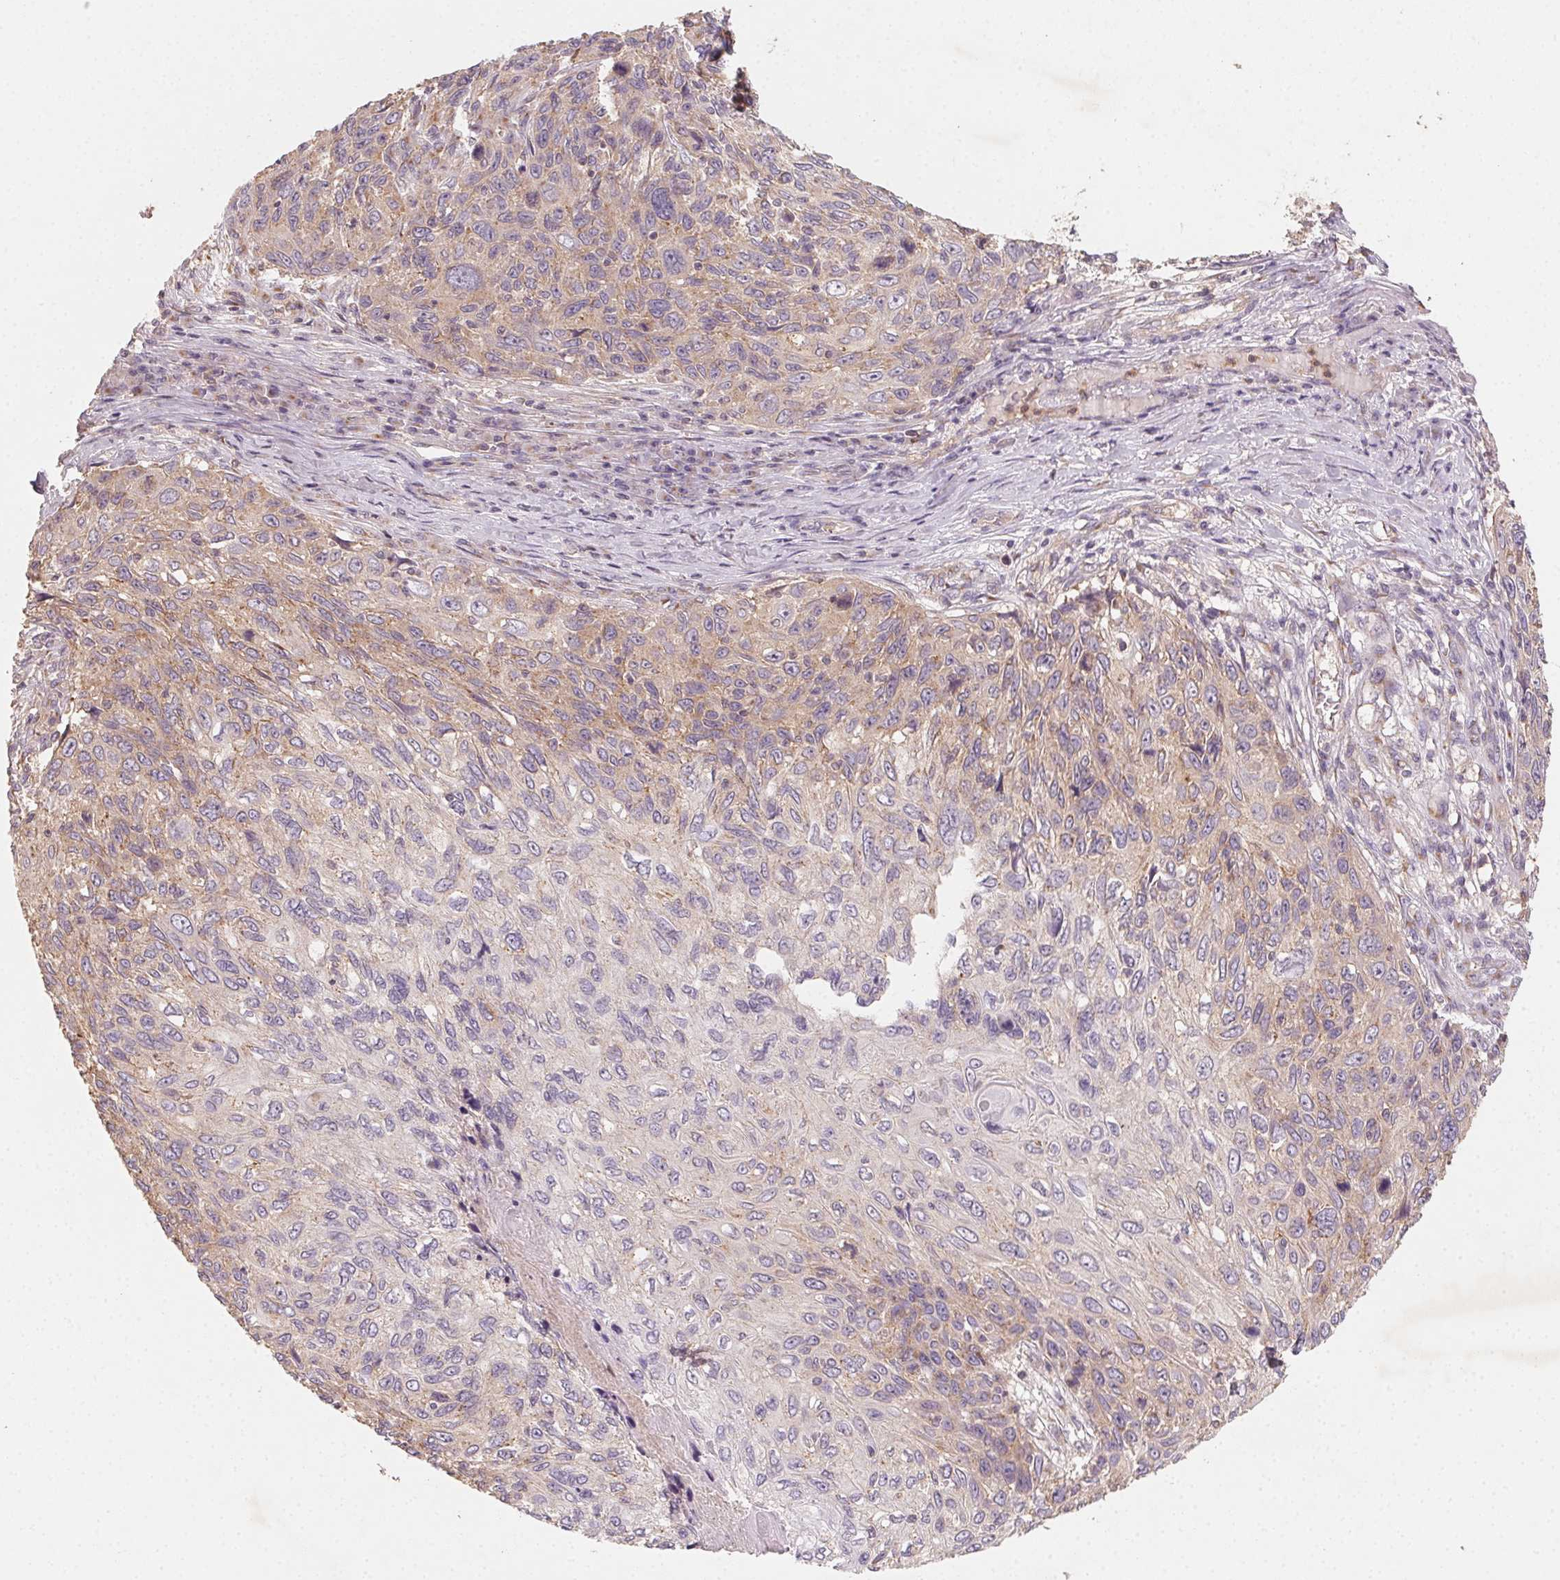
{"staining": {"intensity": "weak", "quantity": "25%-75%", "location": "cytoplasmic/membranous"}, "tissue": "skin cancer", "cell_type": "Tumor cells", "image_type": "cancer", "snomed": [{"axis": "morphology", "description": "Squamous cell carcinoma, NOS"}, {"axis": "topography", "description": "Skin"}], "caption": "Weak cytoplasmic/membranous staining for a protein is appreciated in about 25%-75% of tumor cells of skin cancer using immunohistochemistry.", "gene": "AP1S1", "patient": {"sex": "male", "age": 92}}